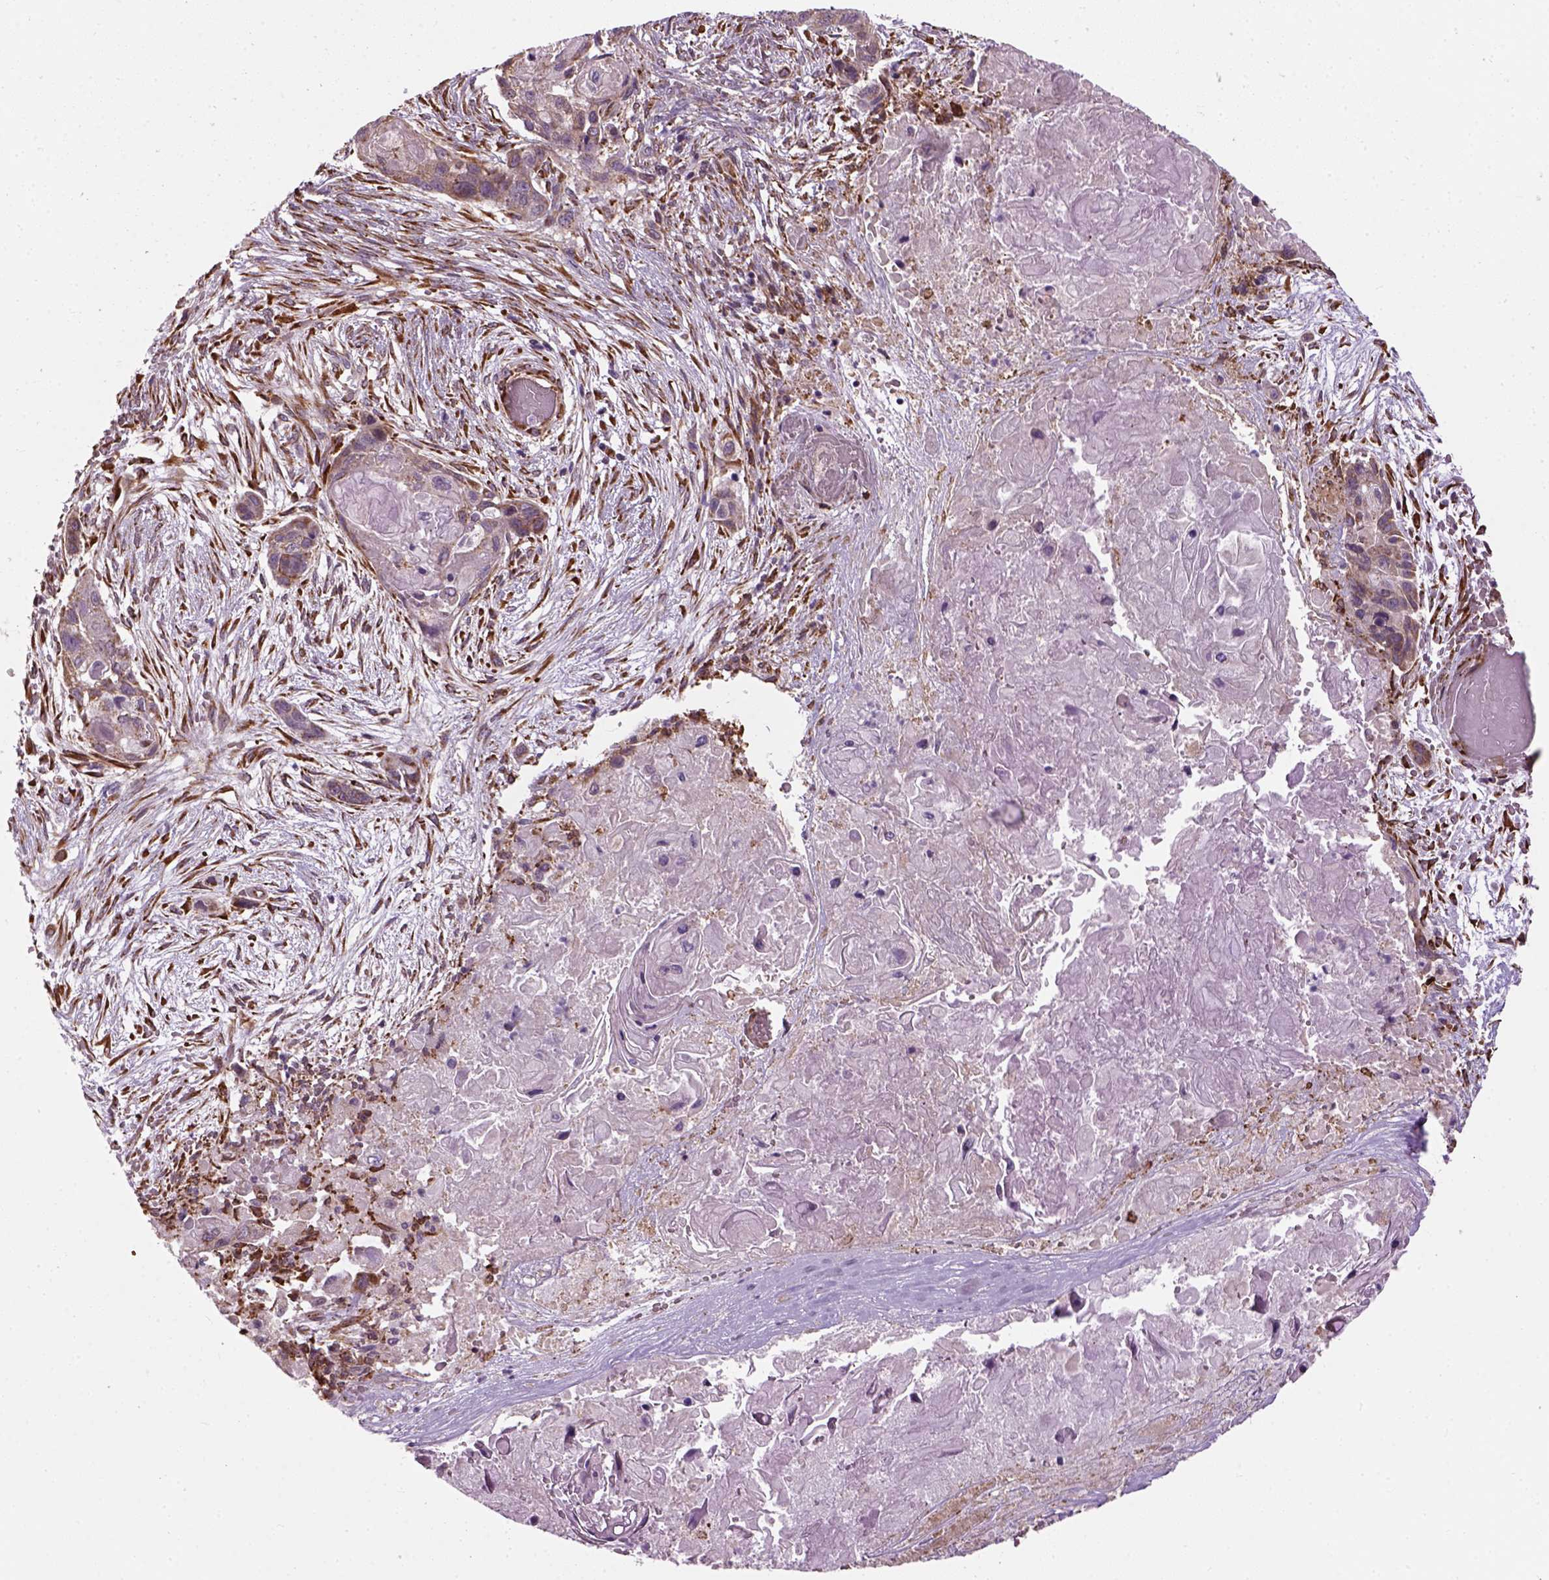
{"staining": {"intensity": "weak", "quantity": ">75%", "location": "cytoplasmic/membranous"}, "tissue": "lung cancer", "cell_type": "Tumor cells", "image_type": "cancer", "snomed": [{"axis": "morphology", "description": "Squamous cell carcinoma, NOS"}, {"axis": "topography", "description": "Lung"}], "caption": "Human lung cancer (squamous cell carcinoma) stained with a protein marker reveals weak staining in tumor cells.", "gene": "XK", "patient": {"sex": "male", "age": 69}}